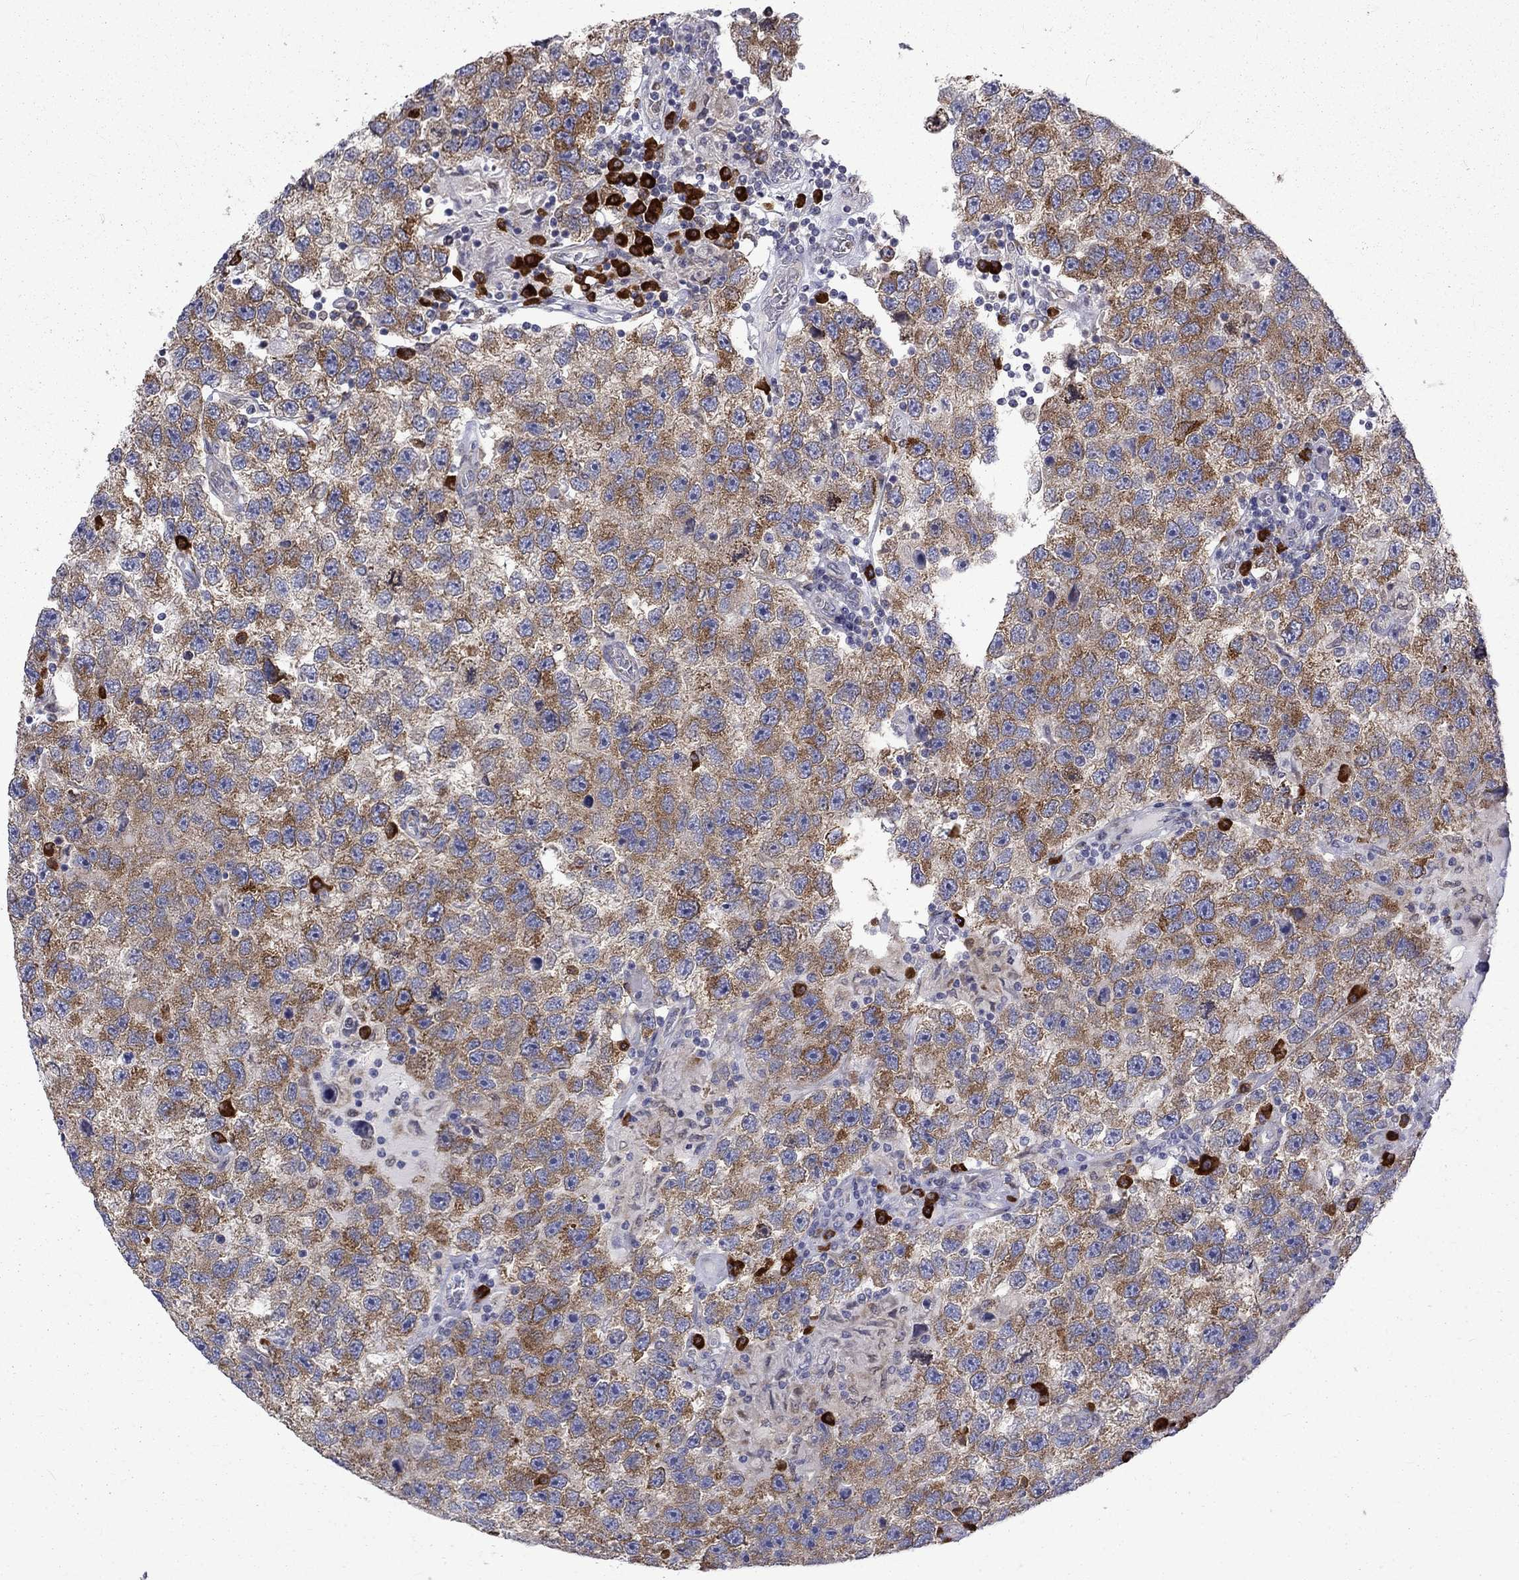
{"staining": {"intensity": "moderate", "quantity": ">75%", "location": "cytoplasmic/membranous"}, "tissue": "testis cancer", "cell_type": "Tumor cells", "image_type": "cancer", "snomed": [{"axis": "morphology", "description": "Seminoma, NOS"}, {"axis": "topography", "description": "Testis"}], "caption": "A brown stain labels moderate cytoplasmic/membranous positivity of a protein in human testis seminoma tumor cells. The protein of interest is stained brown, and the nuclei are stained in blue (DAB IHC with brightfield microscopy, high magnification).", "gene": "PABPC4", "patient": {"sex": "male", "age": 26}}